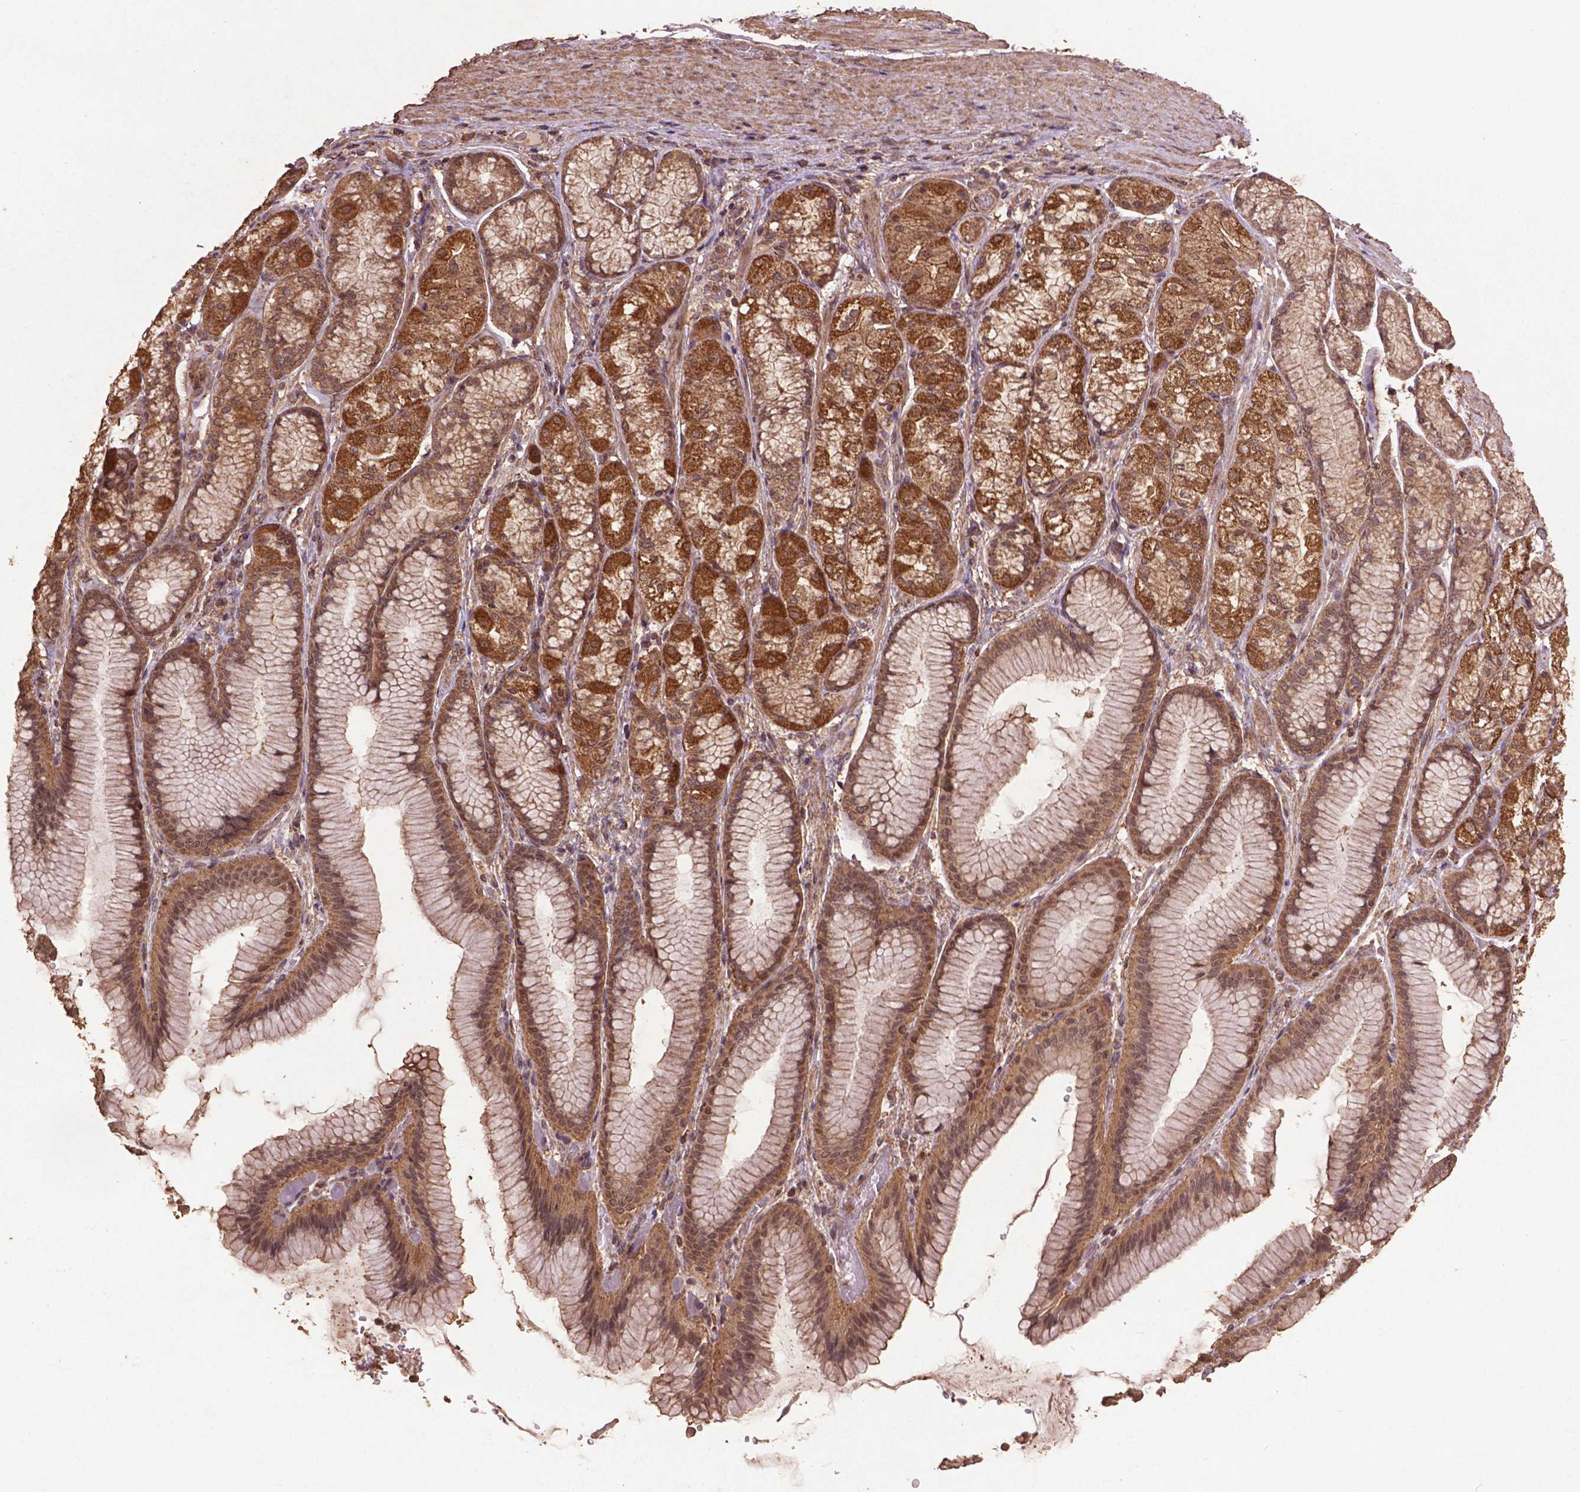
{"staining": {"intensity": "moderate", "quantity": "<25%", "location": "cytoplasmic/membranous"}, "tissue": "stomach", "cell_type": "Glandular cells", "image_type": "normal", "snomed": [{"axis": "morphology", "description": "Normal tissue, NOS"}, {"axis": "morphology", "description": "Adenocarcinoma, NOS"}, {"axis": "morphology", "description": "Adenocarcinoma, High grade"}, {"axis": "topography", "description": "Stomach, upper"}, {"axis": "topography", "description": "Stomach"}], "caption": "Moderate cytoplasmic/membranous positivity for a protein is identified in about <25% of glandular cells of unremarkable stomach using IHC.", "gene": "BABAM1", "patient": {"sex": "female", "age": 65}}